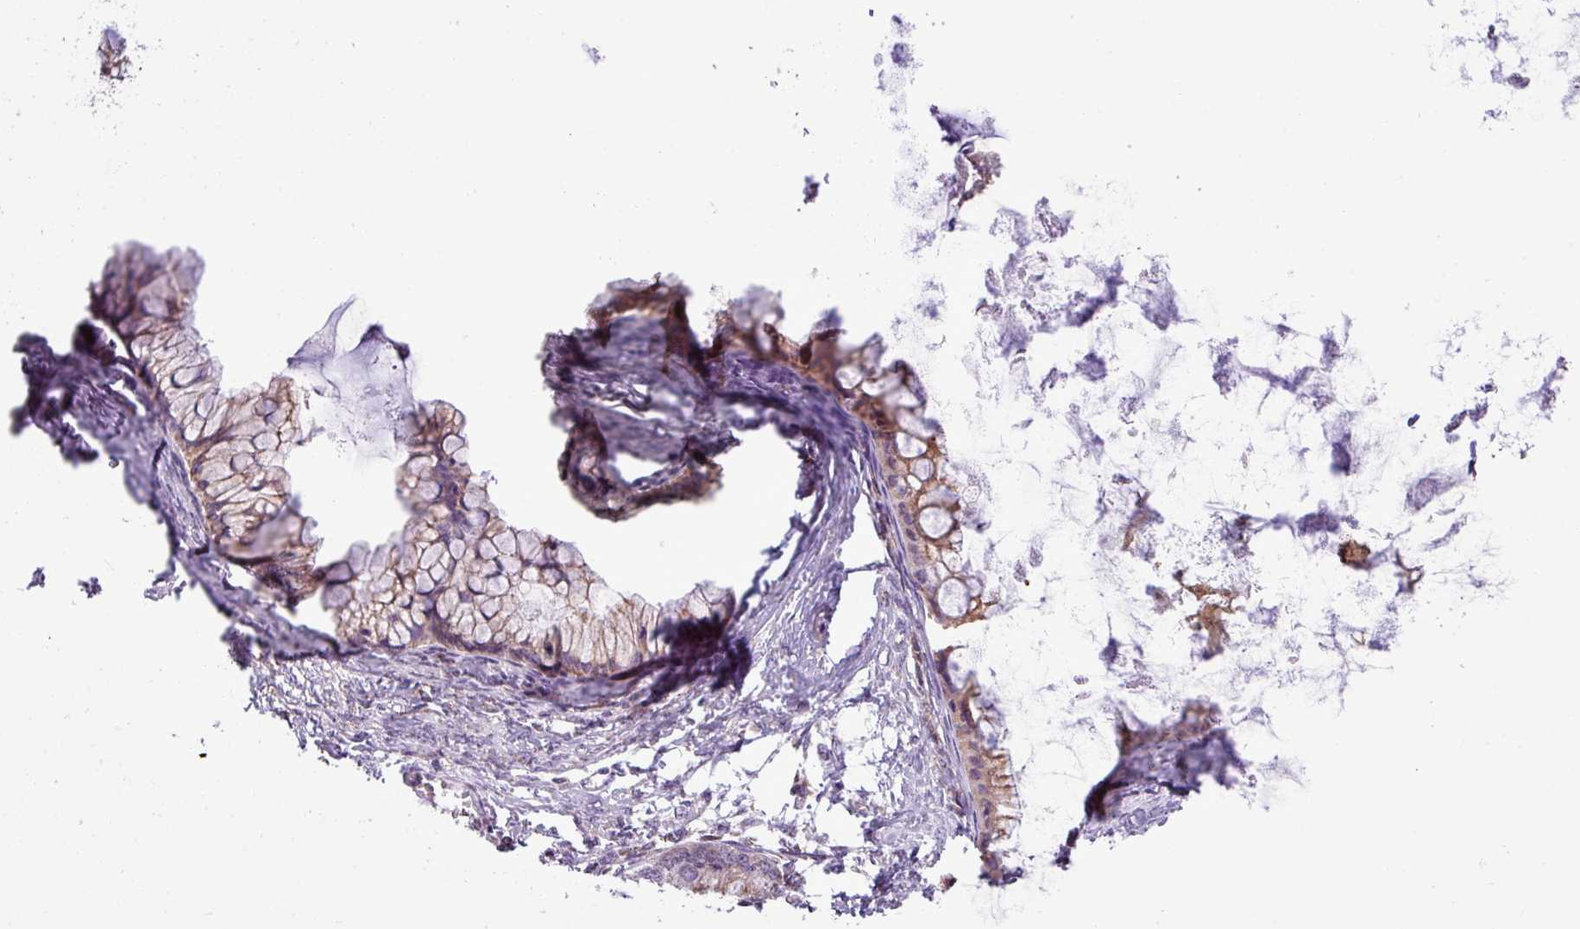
{"staining": {"intensity": "moderate", "quantity": "25%-75%", "location": "cytoplasmic/membranous"}, "tissue": "ovarian cancer", "cell_type": "Tumor cells", "image_type": "cancer", "snomed": [{"axis": "morphology", "description": "Cystadenocarcinoma, mucinous, NOS"}, {"axis": "topography", "description": "Ovary"}], "caption": "This micrograph exhibits ovarian cancer stained with IHC to label a protein in brown. The cytoplasmic/membranous of tumor cells show moderate positivity for the protein. Nuclei are counter-stained blue.", "gene": "SGPP1", "patient": {"sex": "female", "age": 35}}